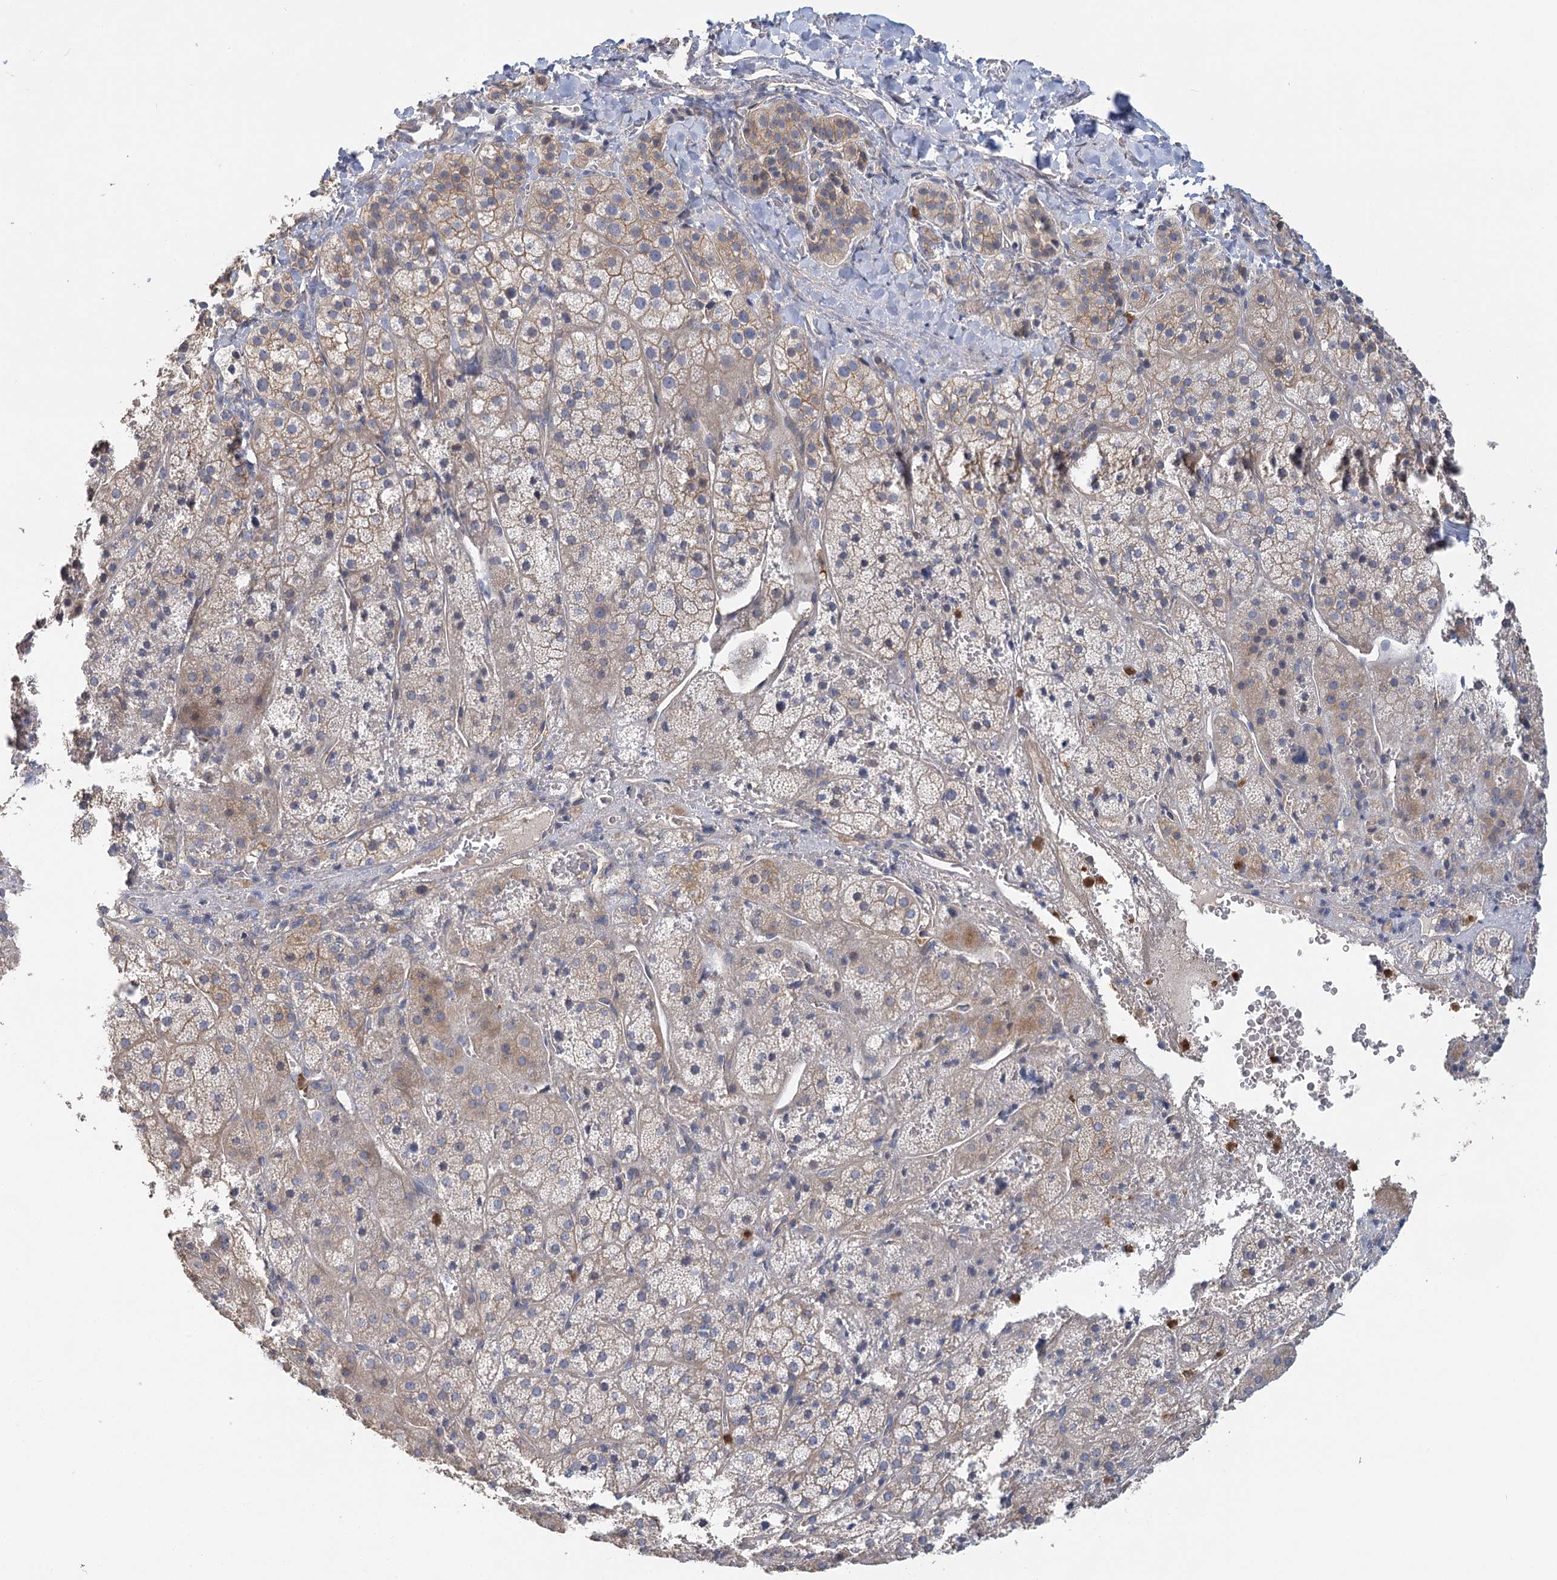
{"staining": {"intensity": "moderate", "quantity": "<25%", "location": "cytoplasmic/membranous"}, "tissue": "adrenal gland", "cell_type": "Glandular cells", "image_type": "normal", "snomed": [{"axis": "morphology", "description": "Normal tissue, NOS"}, {"axis": "topography", "description": "Adrenal gland"}], "caption": "Immunohistochemistry (IHC) staining of unremarkable adrenal gland, which displays low levels of moderate cytoplasmic/membranous expression in about <25% of glandular cells indicating moderate cytoplasmic/membranous protein positivity. The staining was performed using DAB (3,3'-diaminobenzidine) (brown) for protein detection and nuclei were counterstained in hematoxylin (blue).", "gene": "EPB41L5", "patient": {"sex": "female", "age": 44}}